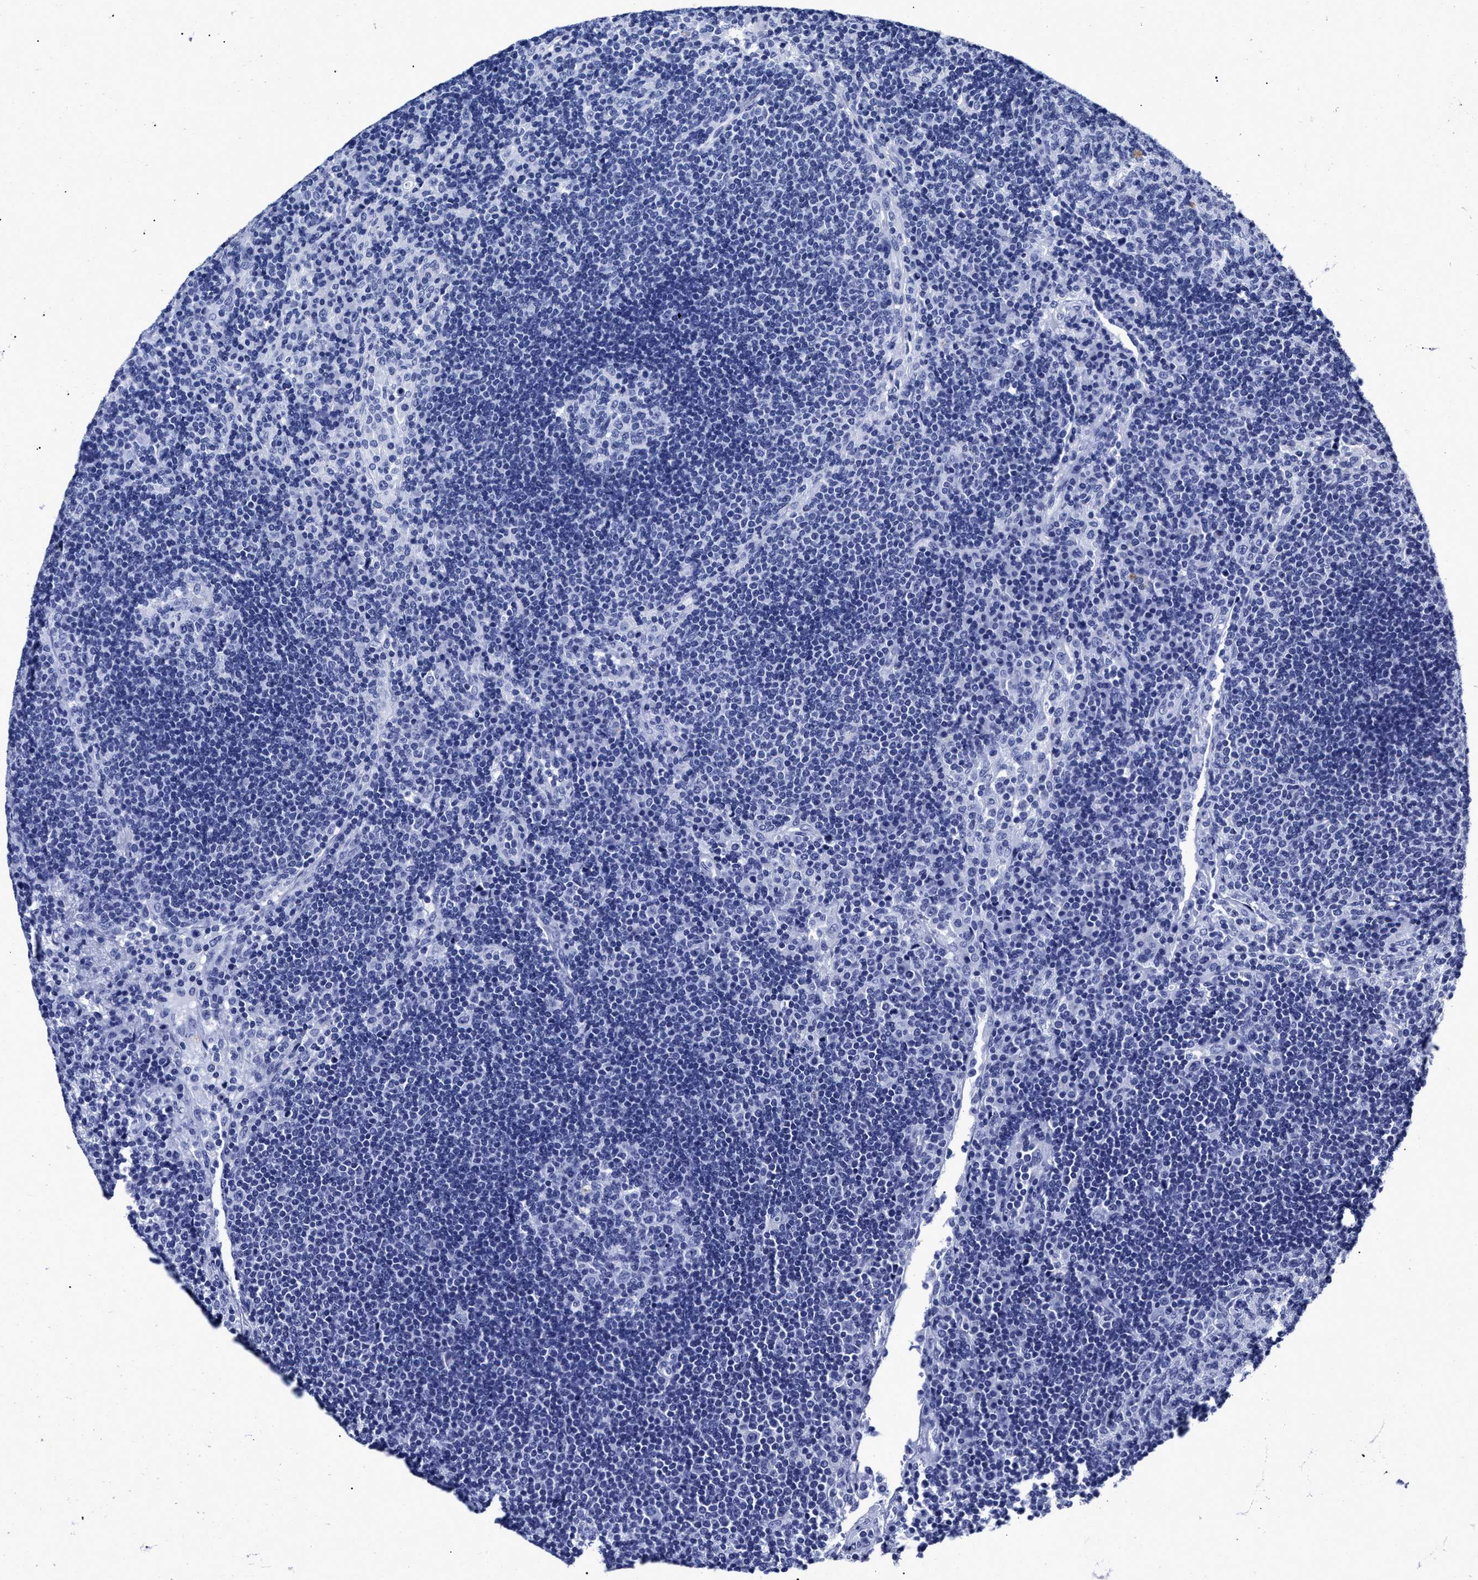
{"staining": {"intensity": "negative", "quantity": "none", "location": "none"}, "tissue": "lymph node", "cell_type": "Germinal center cells", "image_type": "normal", "snomed": [{"axis": "morphology", "description": "Normal tissue, NOS"}, {"axis": "topography", "description": "Lymph node"}], "caption": "This is a micrograph of immunohistochemistry (IHC) staining of benign lymph node, which shows no expression in germinal center cells. (DAB immunohistochemistry with hematoxylin counter stain).", "gene": "LRRC8E", "patient": {"sex": "female", "age": 53}}